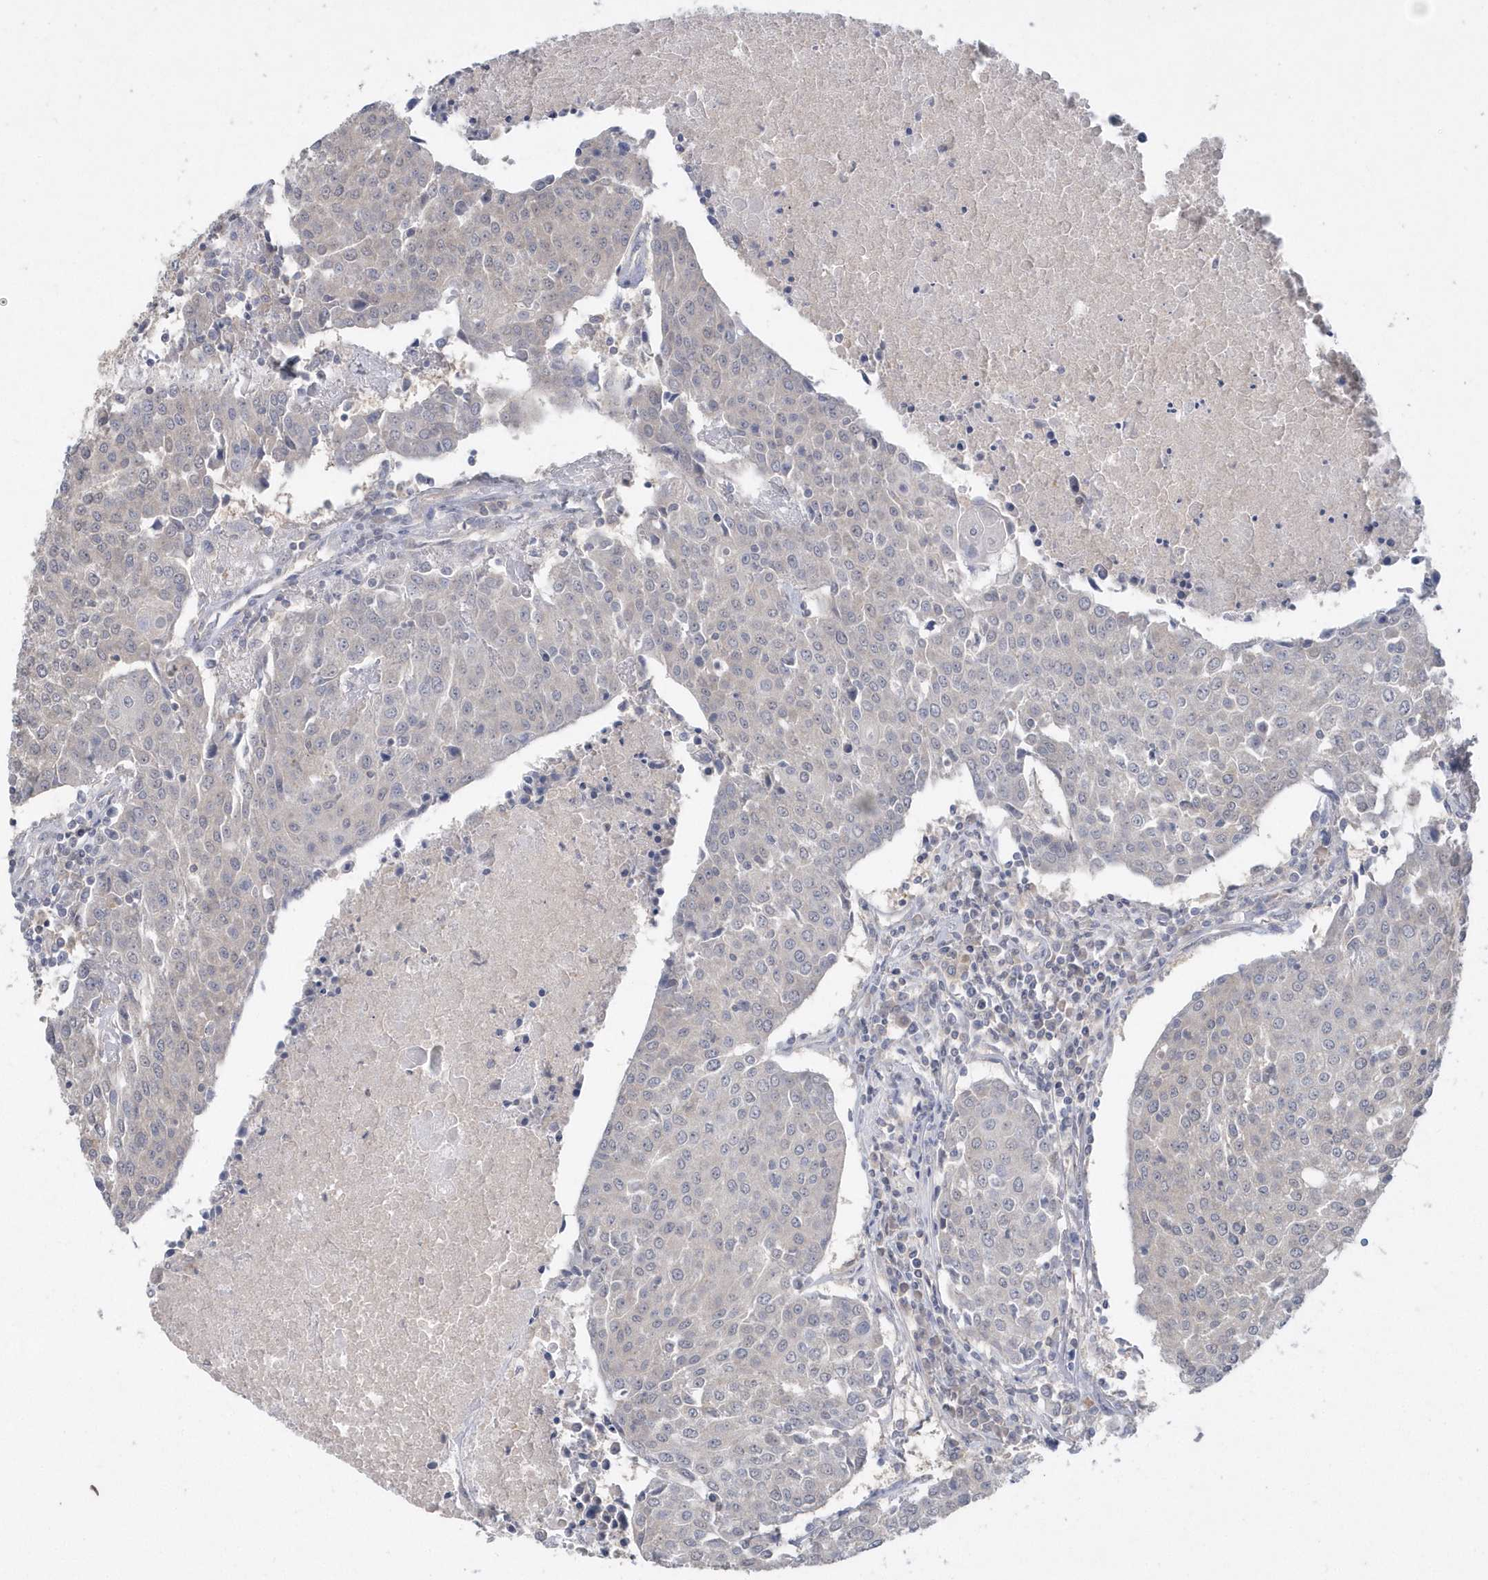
{"staining": {"intensity": "negative", "quantity": "none", "location": "none"}, "tissue": "urothelial cancer", "cell_type": "Tumor cells", "image_type": "cancer", "snomed": [{"axis": "morphology", "description": "Urothelial carcinoma, High grade"}, {"axis": "topography", "description": "Urinary bladder"}], "caption": "An image of urothelial cancer stained for a protein reveals no brown staining in tumor cells.", "gene": "AKR7A2", "patient": {"sex": "female", "age": 85}}